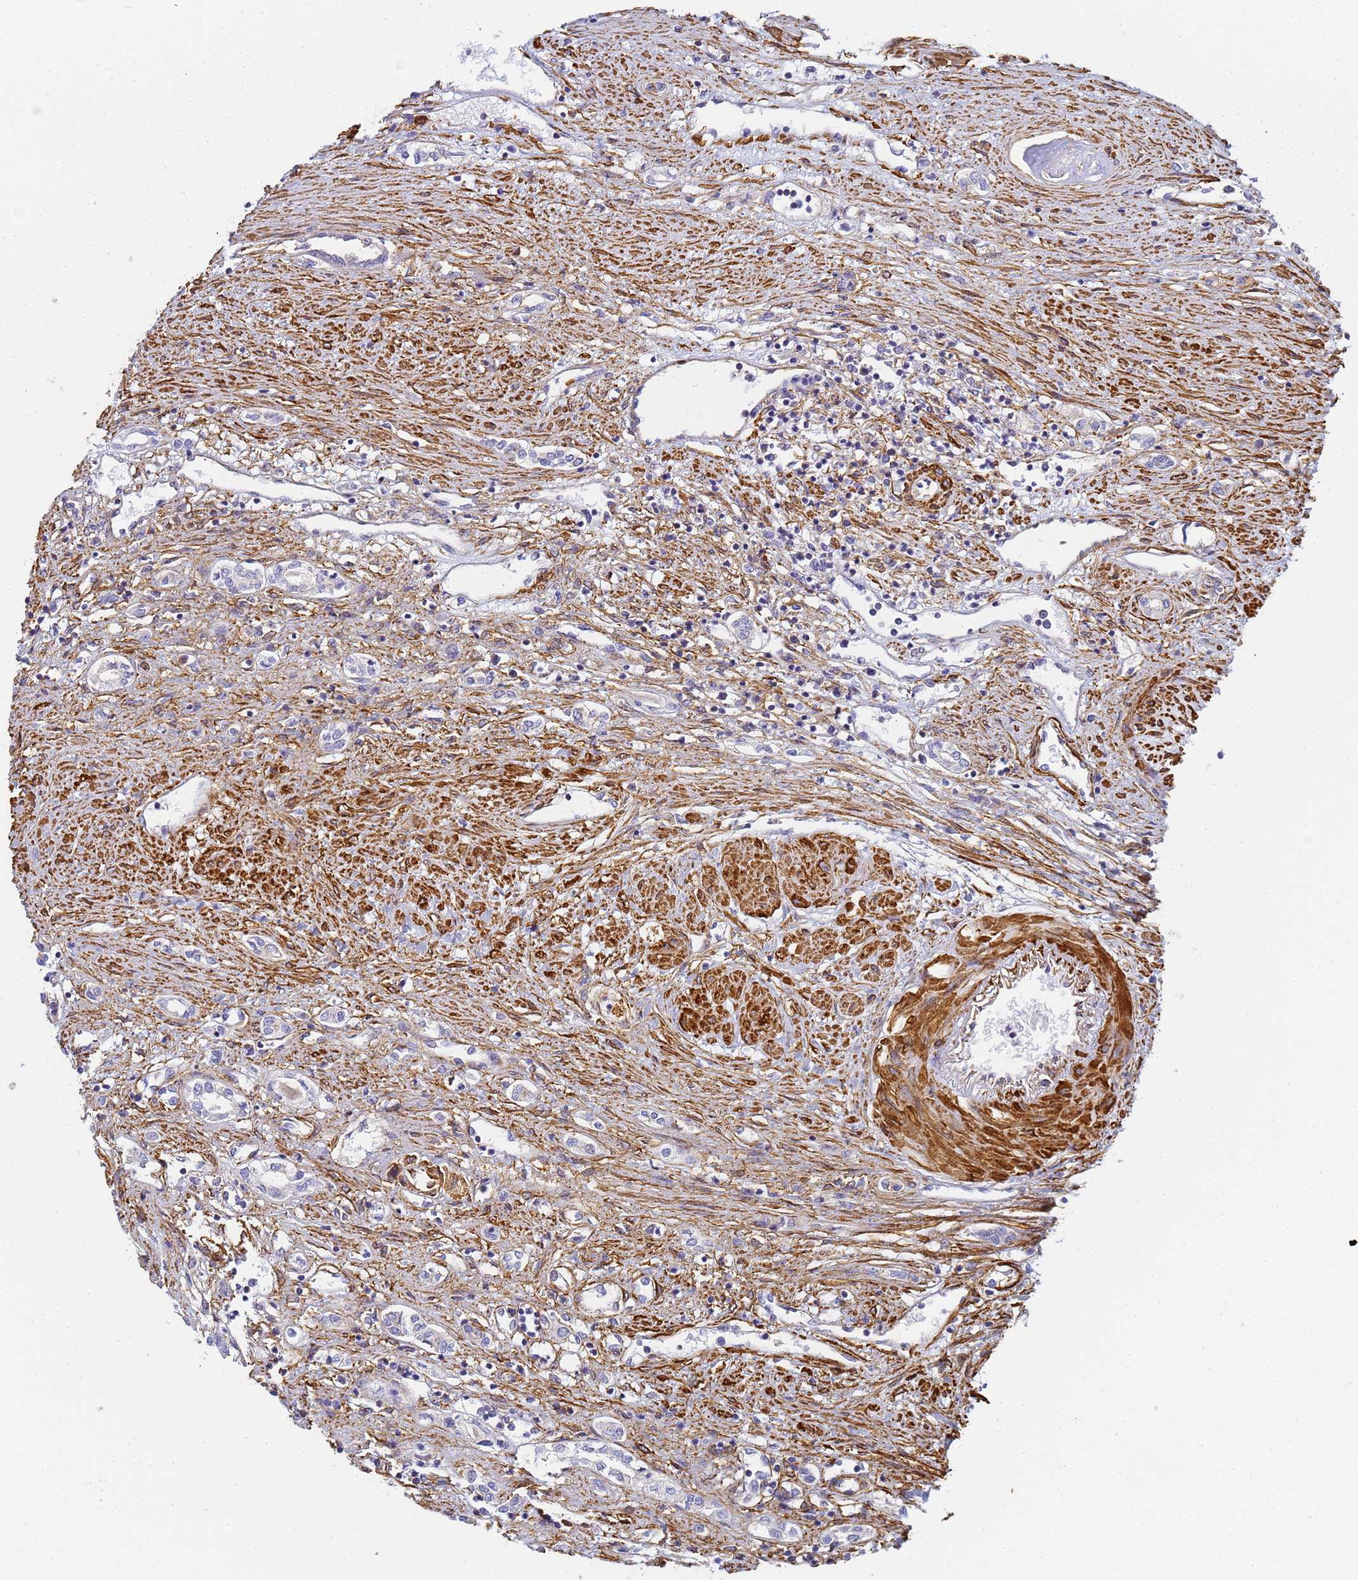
{"staining": {"intensity": "negative", "quantity": "none", "location": "none"}, "tissue": "renal cancer", "cell_type": "Tumor cells", "image_type": "cancer", "snomed": [{"axis": "morphology", "description": "Adenocarcinoma, NOS"}, {"axis": "topography", "description": "Kidney"}], "caption": "This histopathology image is of adenocarcinoma (renal) stained with IHC to label a protein in brown with the nuclei are counter-stained blue. There is no staining in tumor cells.", "gene": "TPM1", "patient": {"sex": "male", "age": 59}}